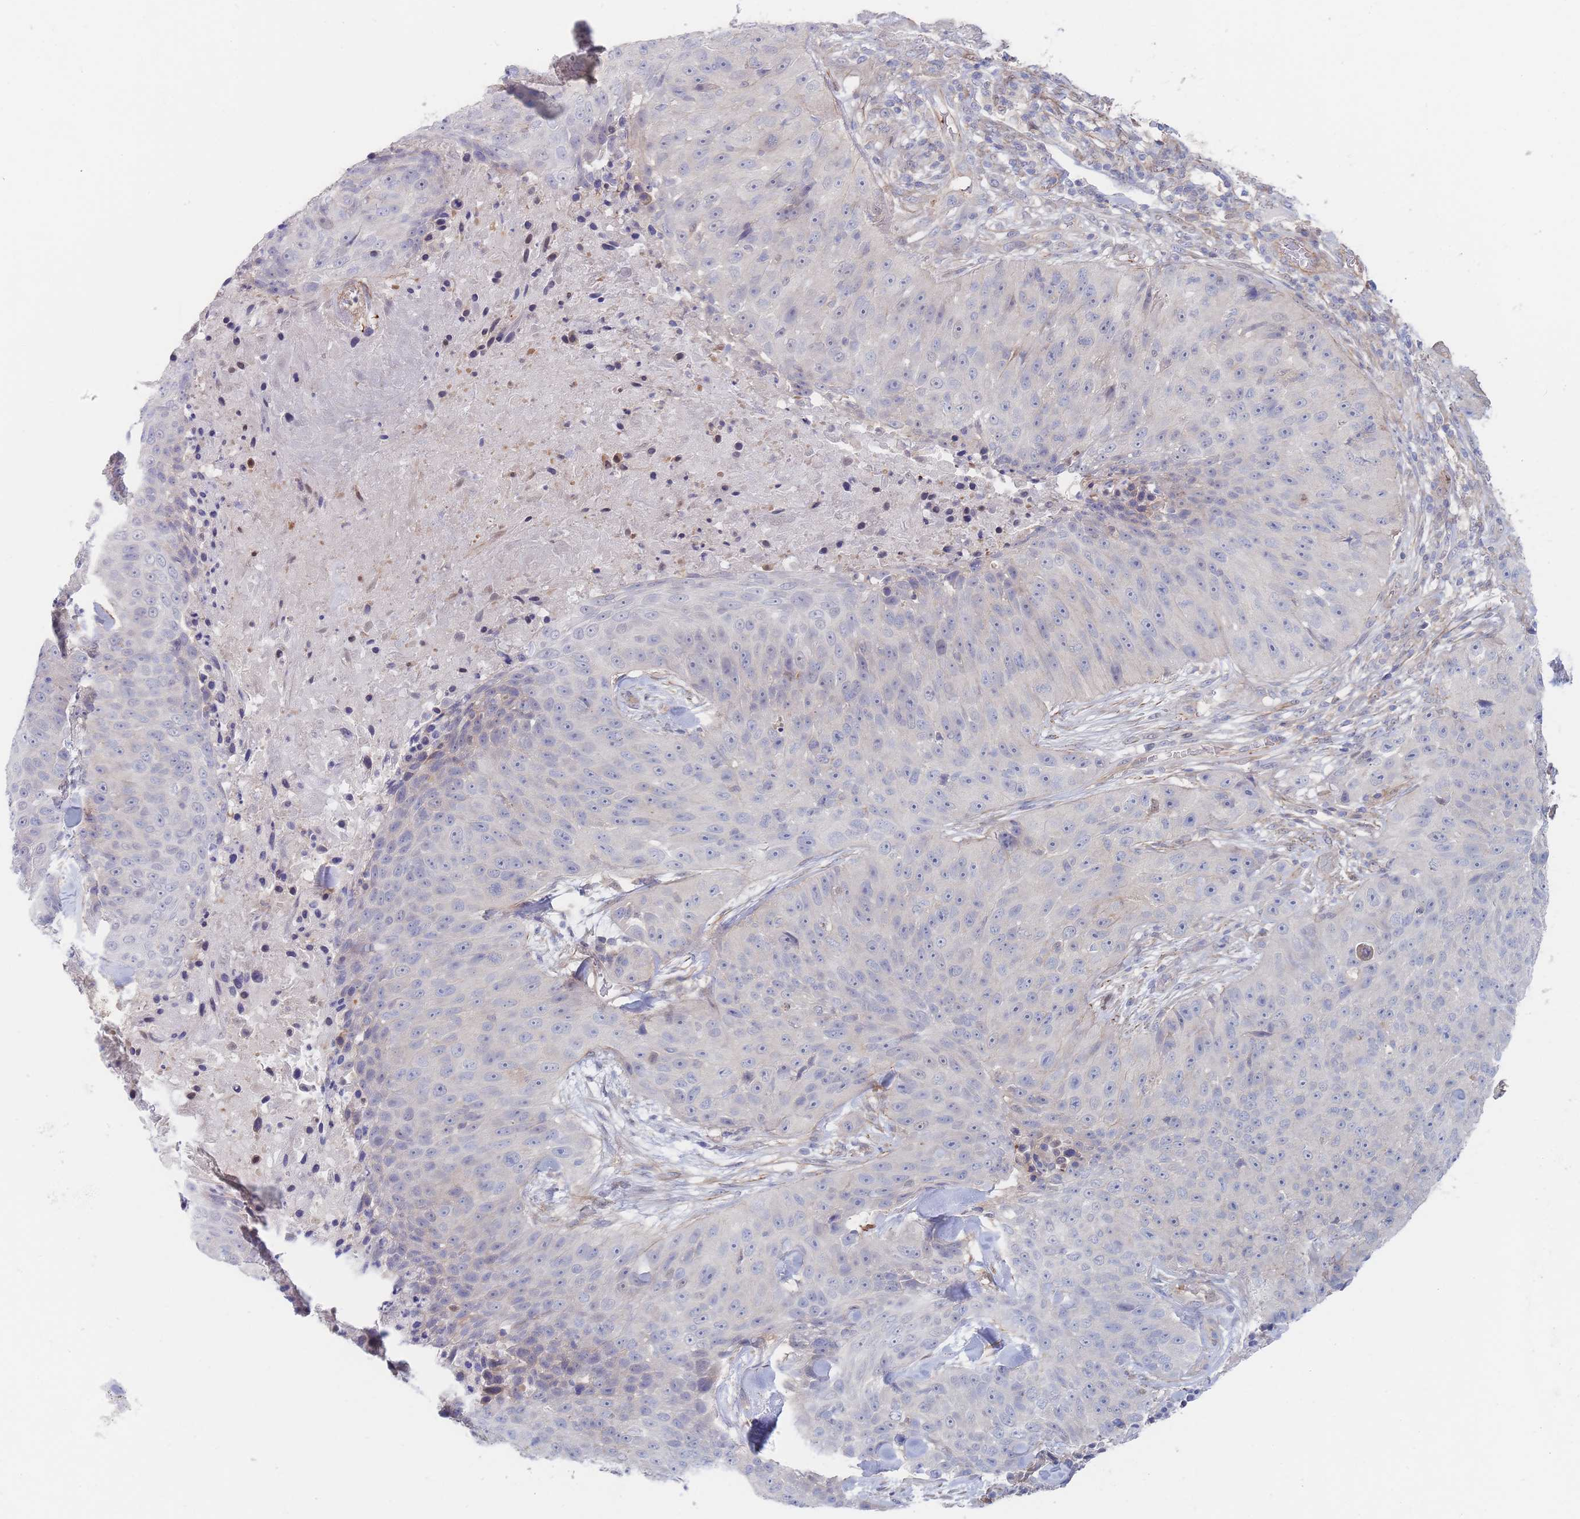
{"staining": {"intensity": "negative", "quantity": "none", "location": "none"}, "tissue": "skin cancer", "cell_type": "Tumor cells", "image_type": "cancer", "snomed": [{"axis": "morphology", "description": "Squamous cell carcinoma, NOS"}, {"axis": "topography", "description": "Skin"}], "caption": "IHC of squamous cell carcinoma (skin) displays no expression in tumor cells.", "gene": "G6PC1", "patient": {"sex": "female", "age": 87}}